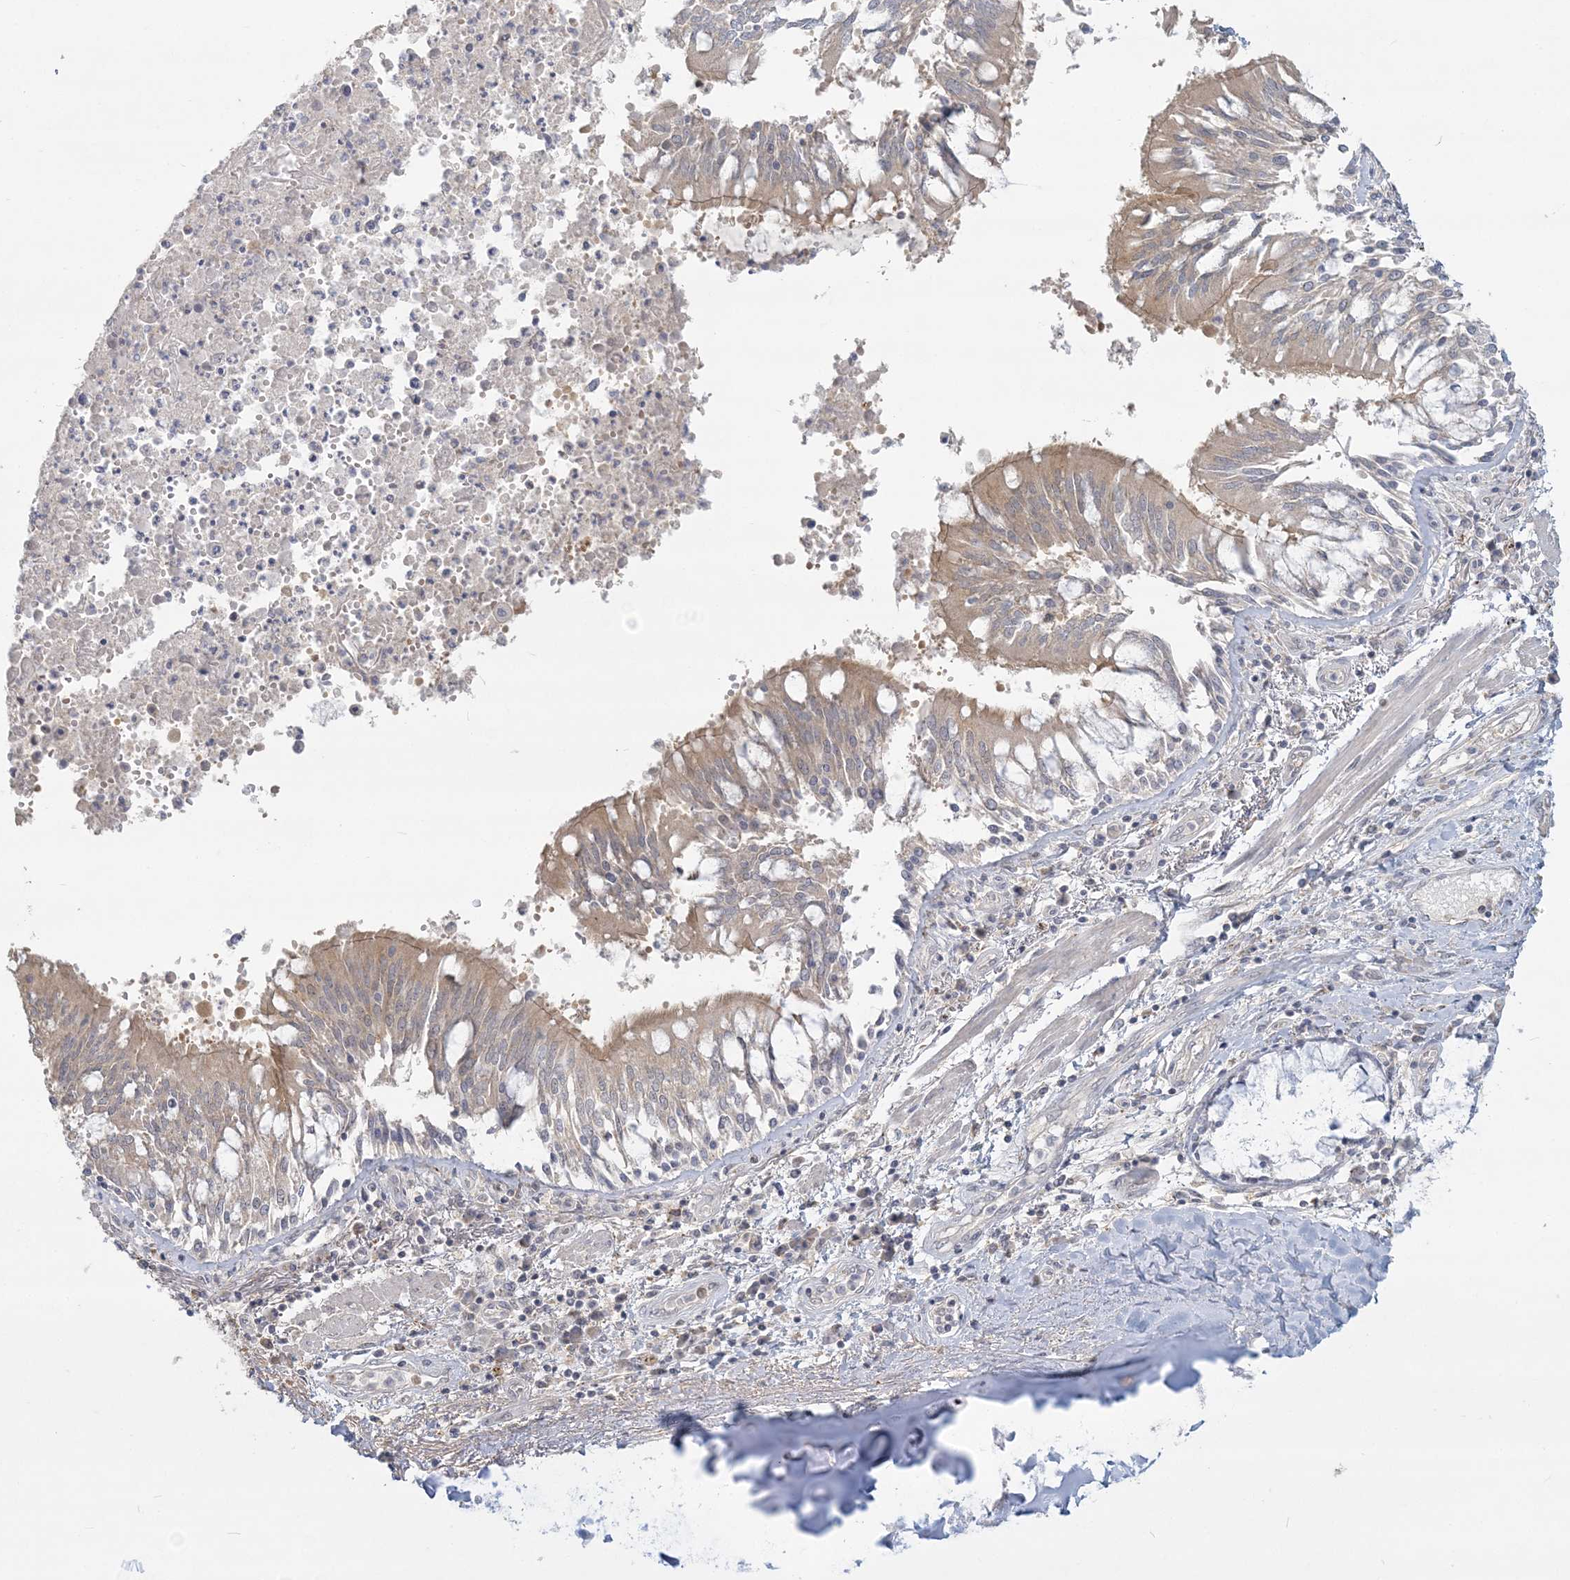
{"staining": {"intensity": "negative", "quantity": "none", "location": "none"}, "tissue": "soft tissue", "cell_type": "Chondrocytes", "image_type": "normal", "snomed": [{"axis": "morphology", "description": "Normal tissue, NOS"}, {"axis": "topography", "description": "Cartilage tissue"}, {"axis": "topography", "description": "Bronchus"}, {"axis": "topography", "description": "Lung"}, {"axis": "topography", "description": "Peripheral nerve tissue"}], "caption": "Immunohistochemistry of normal human soft tissue demonstrates no staining in chondrocytes.", "gene": "ANKS1A", "patient": {"sex": "female", "age": 49}}